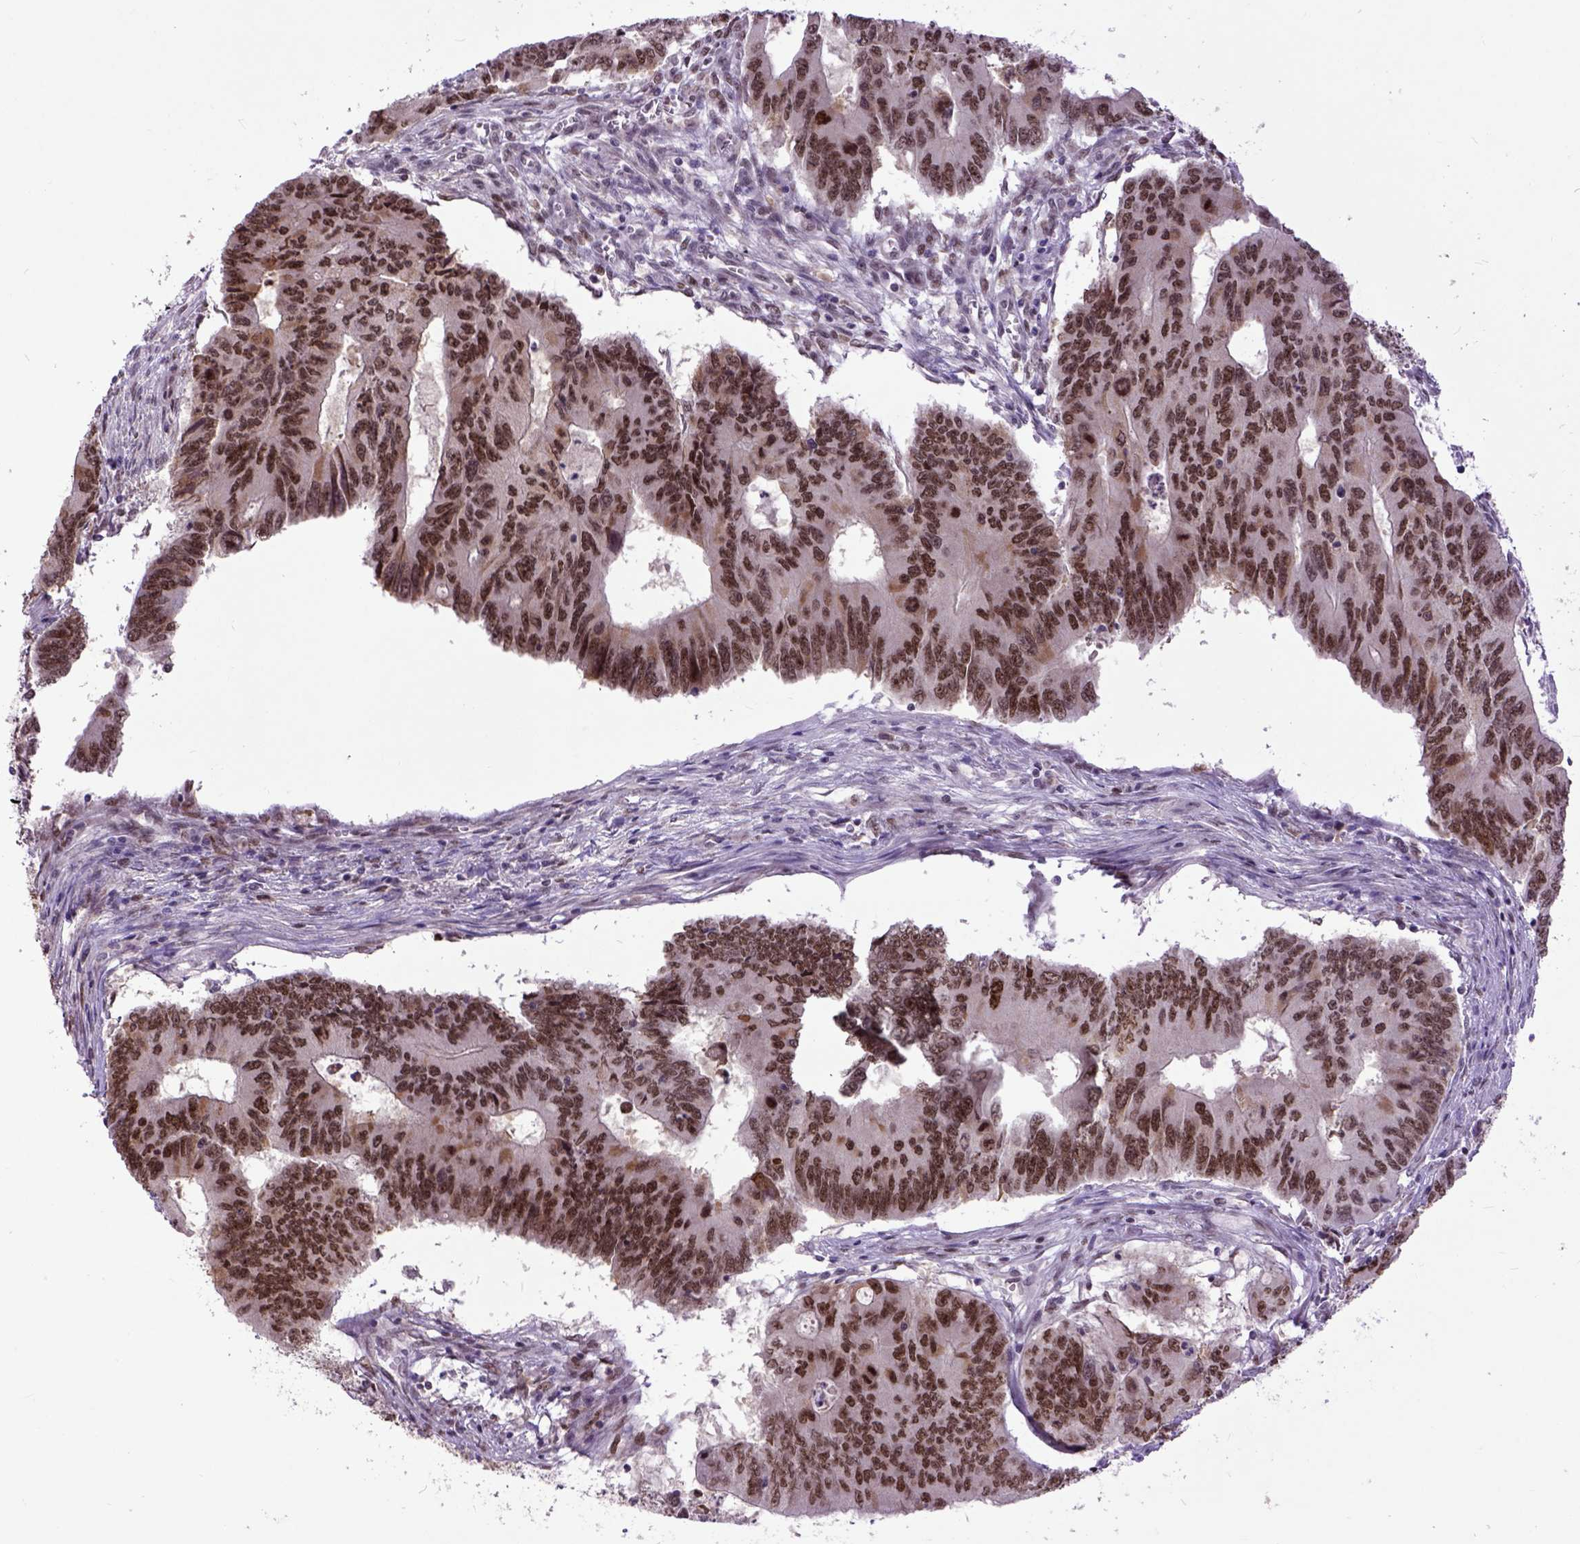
{"staining": {"intensity": "moderate", "quantity": ">75%", "location": "nuclear"}, "tissue": "colorectal cancer", "cell_type": "Tumor cells", "image_type": "cancer", "snomed": [{"axis": "morphology", "description": "Adenocarcinoma, NOS"}, {"axis": "topography", "description": "Colon"}], "caption": "Colorectal cancer (adenocarcinoma) stained with a protein marker reveals moderate staining in tumor cells.", "gene": "RCC2", "patient": {"sex": "male", "age": 53}}